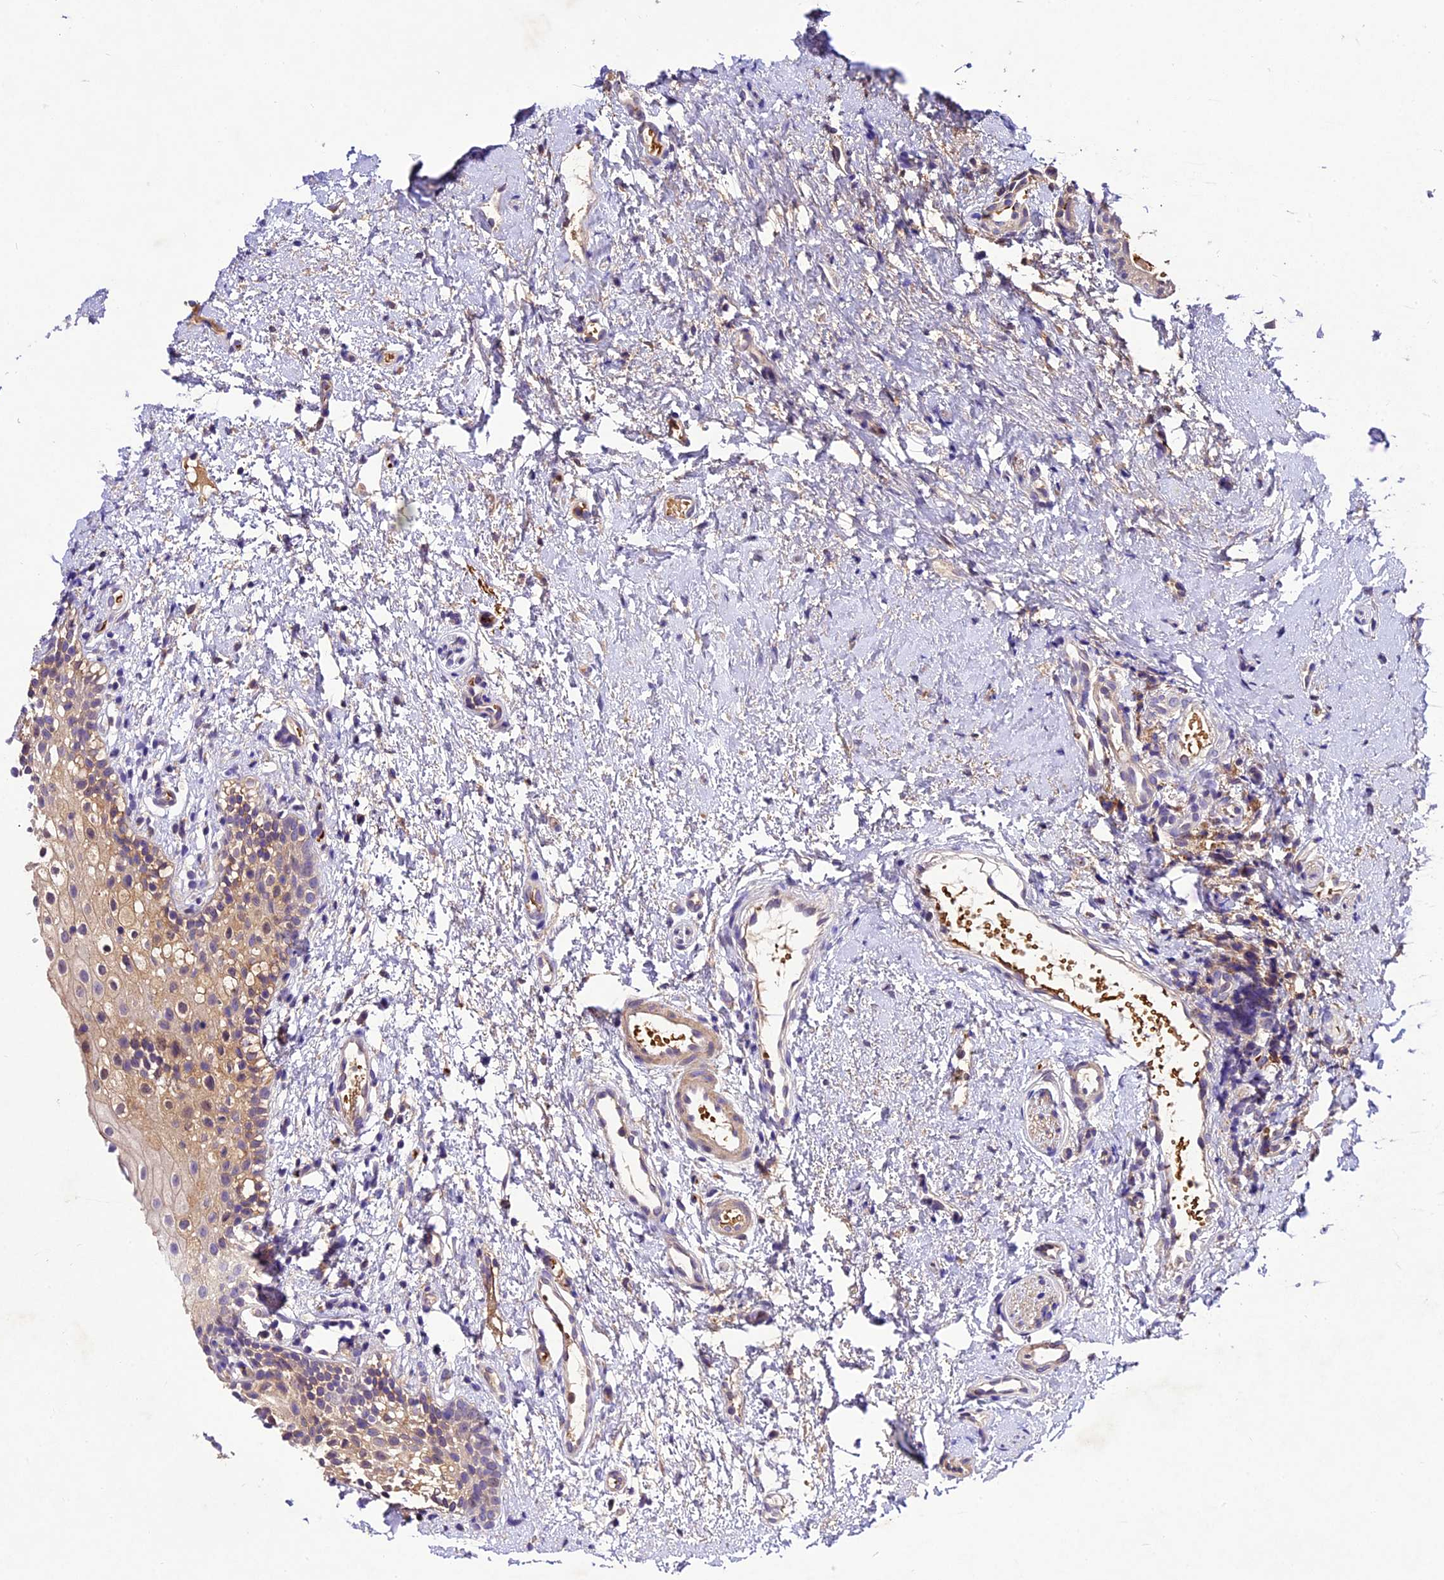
{"staining": {"intensity": "weak", "quantity": "25%-75%", "location": "cytoplasmic/membranous"}, "tissue": "oral mucosa", "cell_type": "Squamous epithelial cells", "image_type": "normal", "snomed": [{"axis": "morphology", "description": "Normal tissue, NOS"}, {"axis": "topography", "description": "Oral tissue"}], "caption": "Weak cytoplasmic/membranous positivity is identified in approximately 25%-75% of squamous epithelial cells in normal oral mucosa. The staining was performed using DAB, with brown indicating positive protein expression. Nuclei are stained blue with hematoxylin.", "gene": "CILP2", "patient": {"sex": "female", "age": 13}}